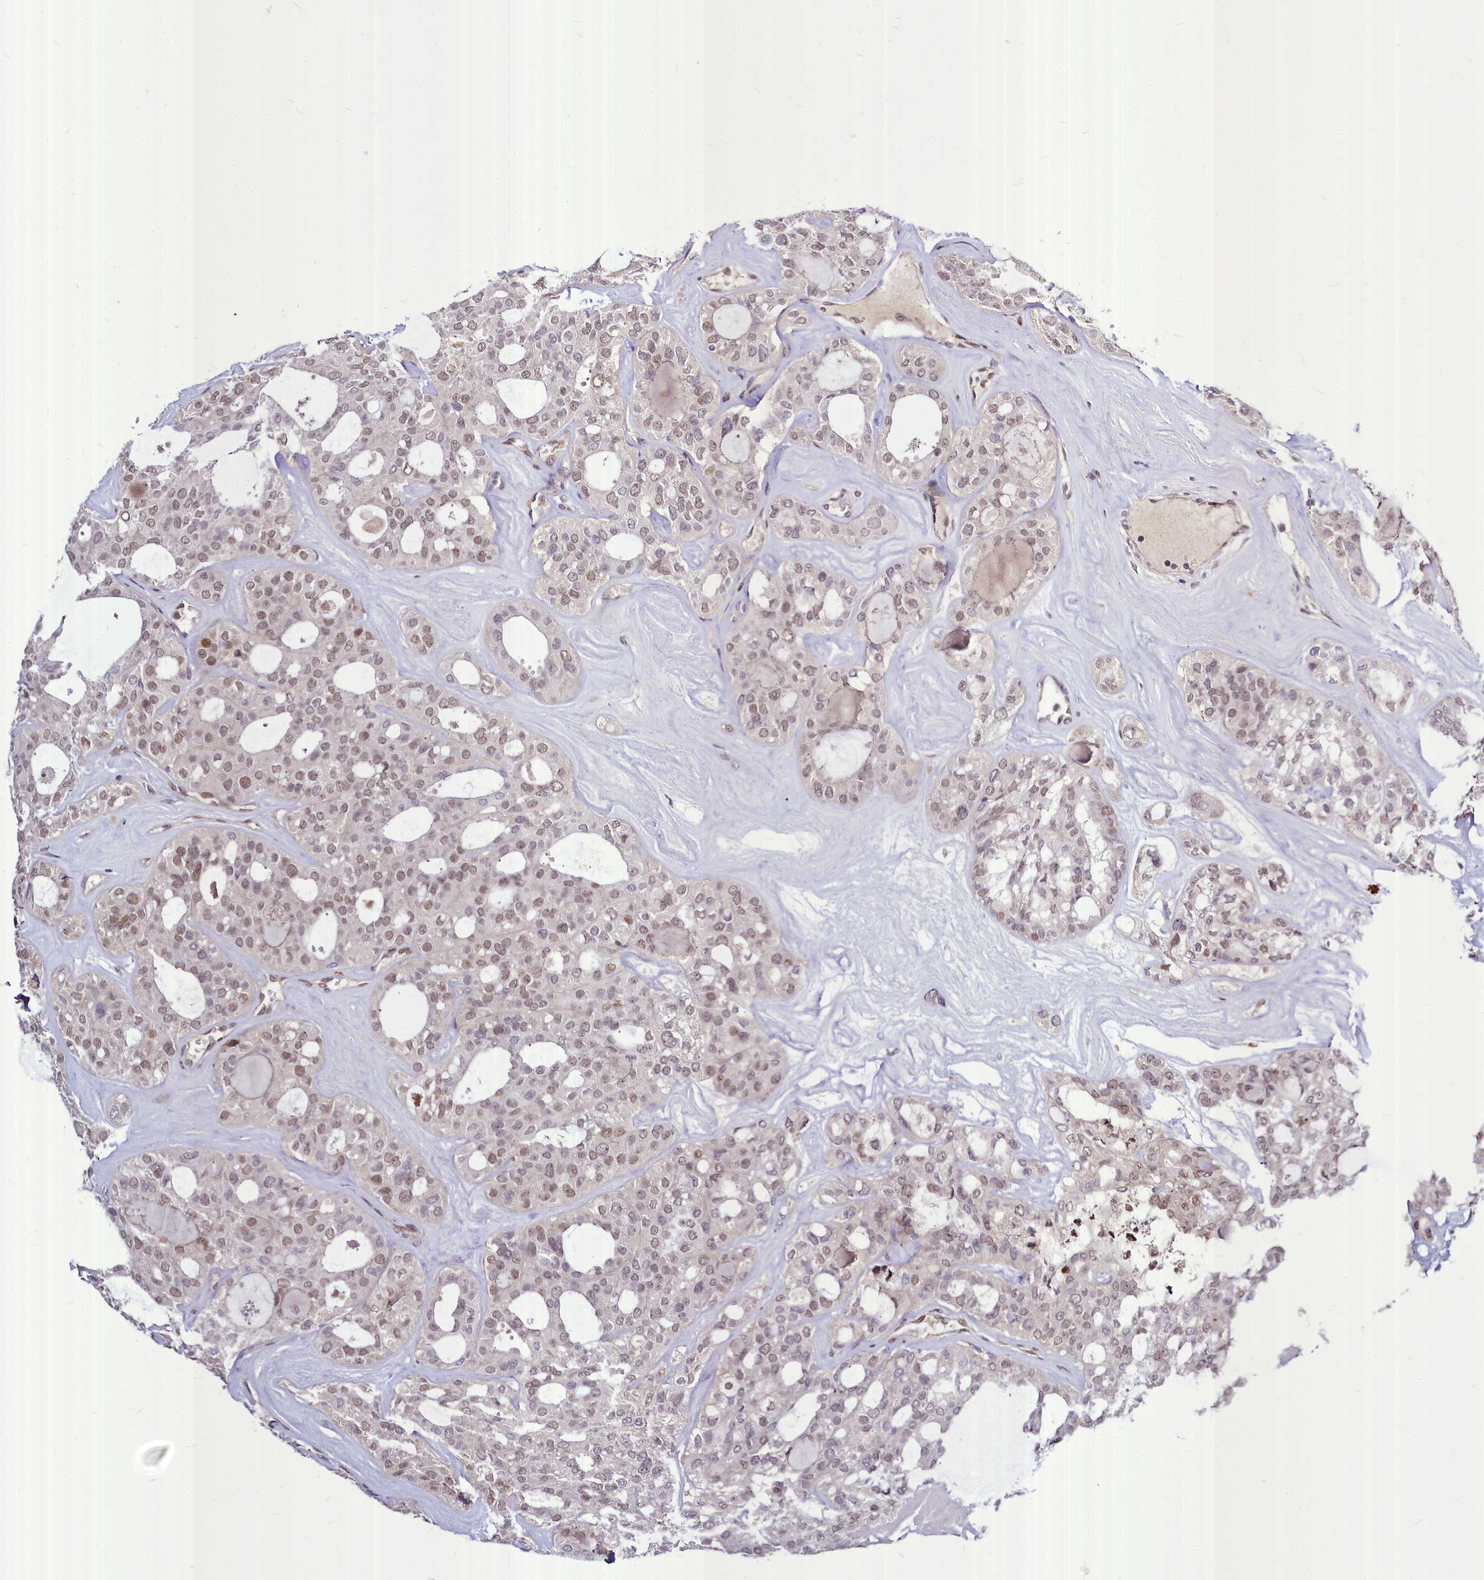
{"staining": {"intensity": "moderate", "quantity": ">75%", "location": "nuclear"}, "tissue": "thyroid cancer", "cell_type": "Tumor cells", "image_type": "cancer", "snomed": [{"axis": "morphology", "description": "Follicular adenoma carcinoma, NOS"}, {"axis": "topography", "description": "Thyroid gland"}], "caption": "This photomicrograph displays thyroid follicular adenoma carcinoma stained with IHC to label a protein in brown. The nuclear of tumor cells show moderate positivity for the protein. Nuclei are counter-stained blue.", "gene": "MAML2", "patient": {"sex": "male", "age": 75}}